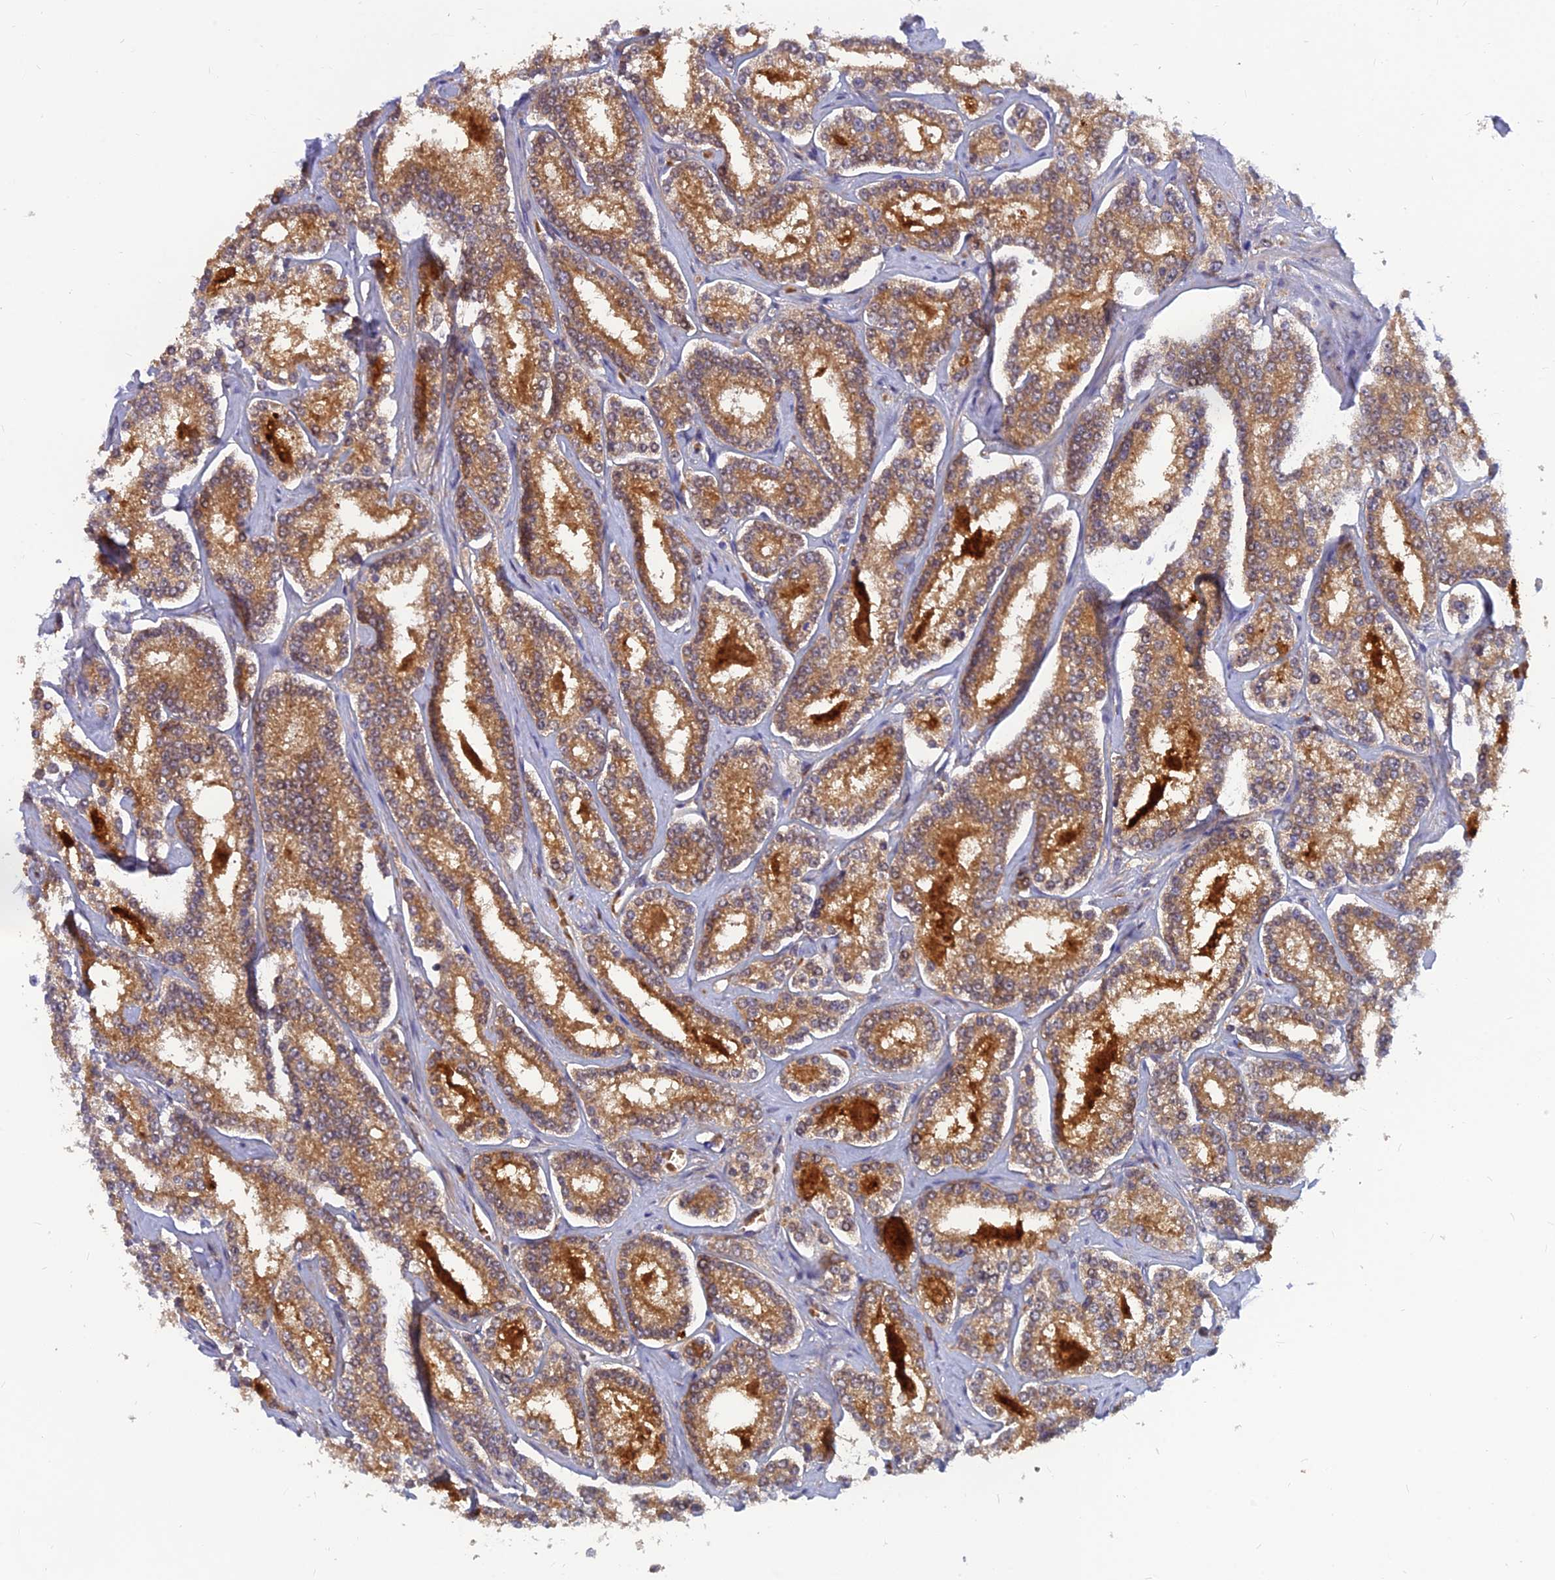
{"staining": {"intensity": "moderate", "quantity": ">75%", "location": "cytoplasmic/membranous"}, "tissue": "prostate cancer", "cell_type": "Tumor cells", "image_type": "cancer", "snomed": [{"axis": "morphology", "description": "Normal tissue, NOS"}, {"axis": "morphology", "description": "Adenocarcinoma, High grade"}, {"axis": "topography", "description": "Prostate"}], "caption": "Tumor cells demonstrate medium levels of moderate cytoplasmic/membranous positivity in approximately >75% of cells in human prostate cancer (adenocarcinoma (high-grade)).", "gene": "FAM151B", "patient": {"sex": "male", "age": 83}}